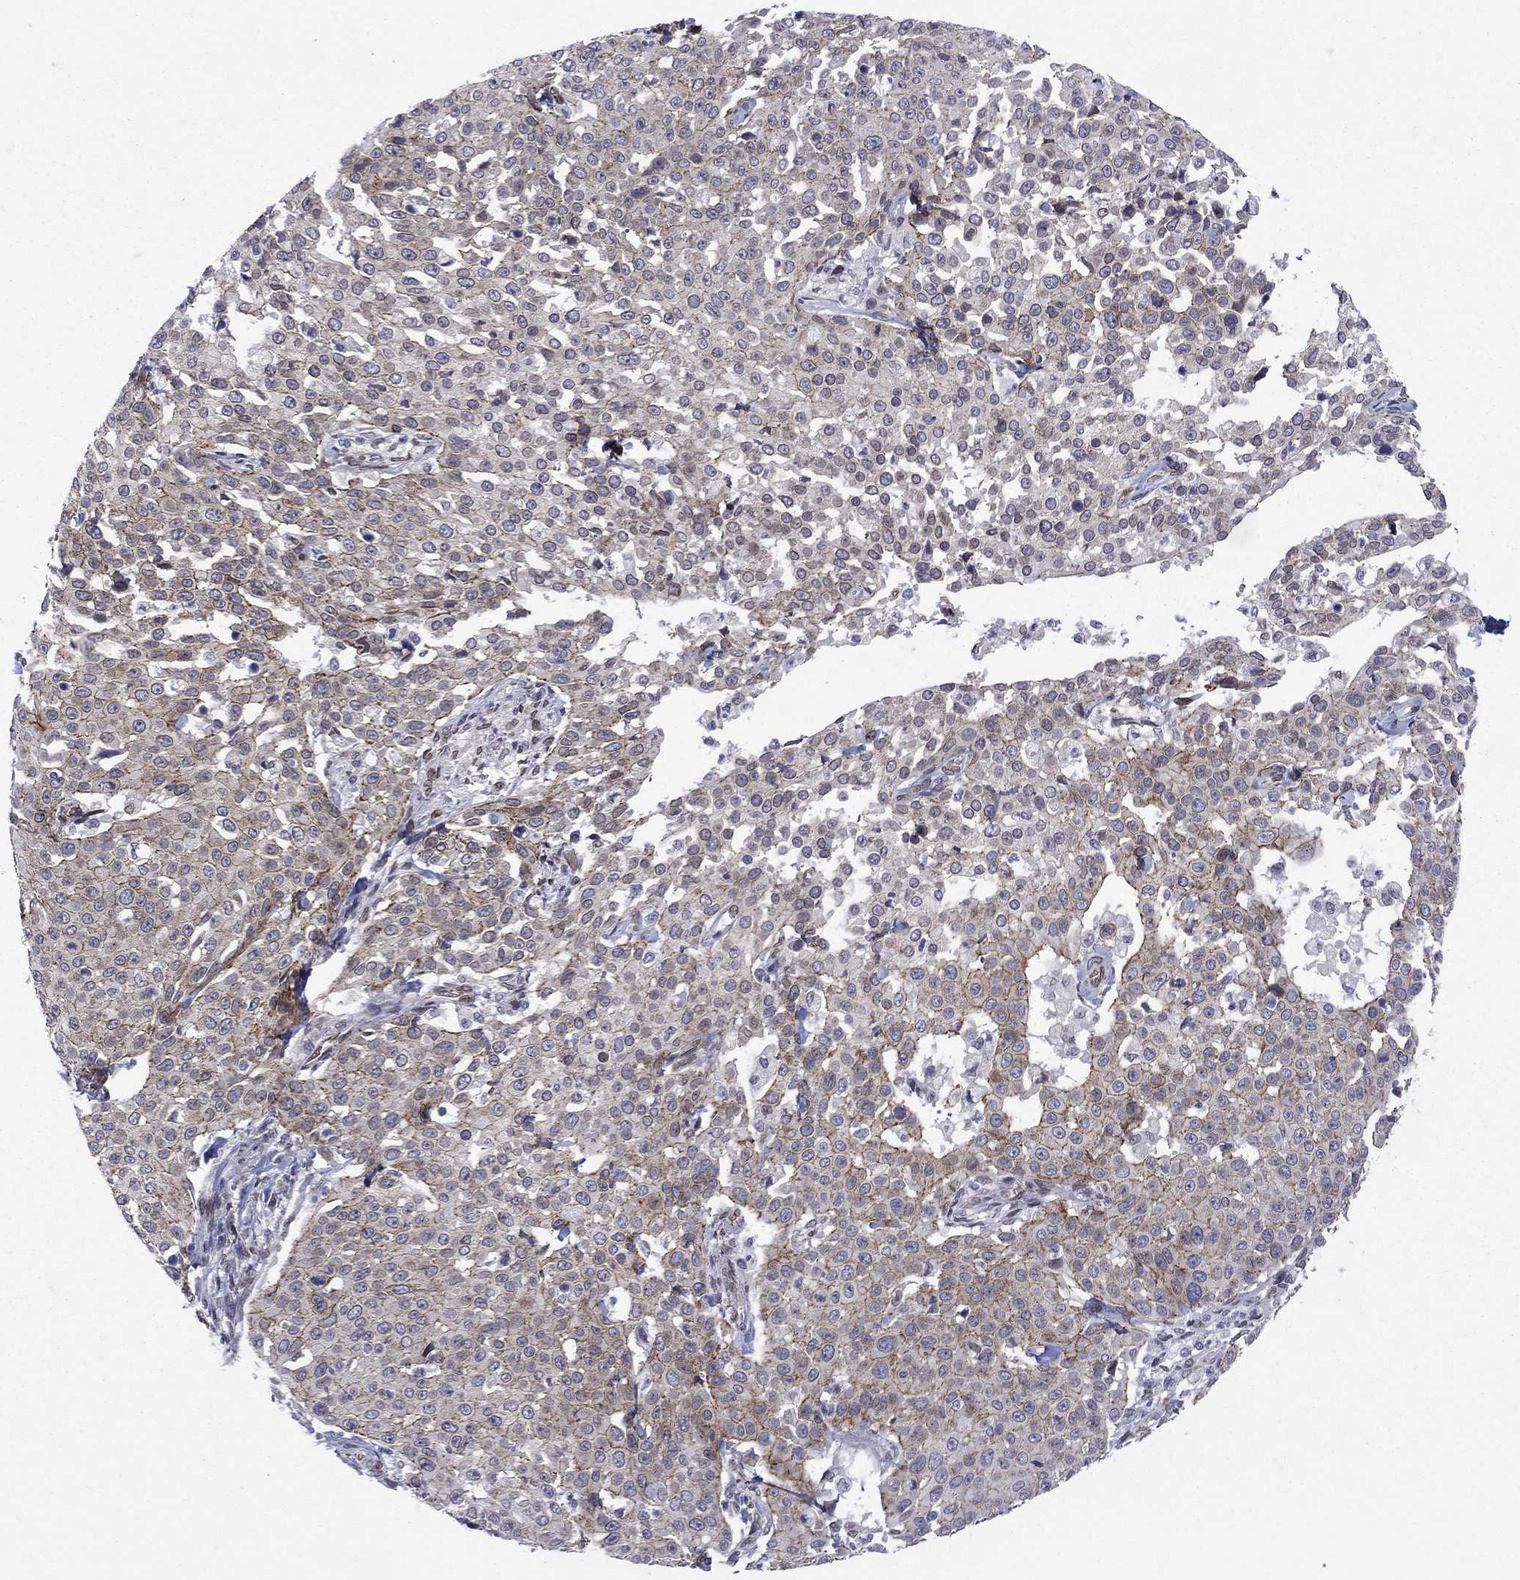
{"staining": {"intensity": "moderate", "quantity": "<25%", "location": "cytoplasmic/membranous"}, "tissue": "cervical cancer", "cell_type": "Tumor cells", "image_type": "cancer", "snomed": [{"axis": "morphology", "description": "Squamous cell carcinoma, NOS"}, {"axis": "topography", "description": "Cervix"}], "caption": "Tumor cells show low levels of moderate cytoplasmic/membranous expression in approximately <25% of cells in human cervical squamous cell carcinoma.", "gene": "EMC9", "patient": {"sex": "female", "age": 26}}